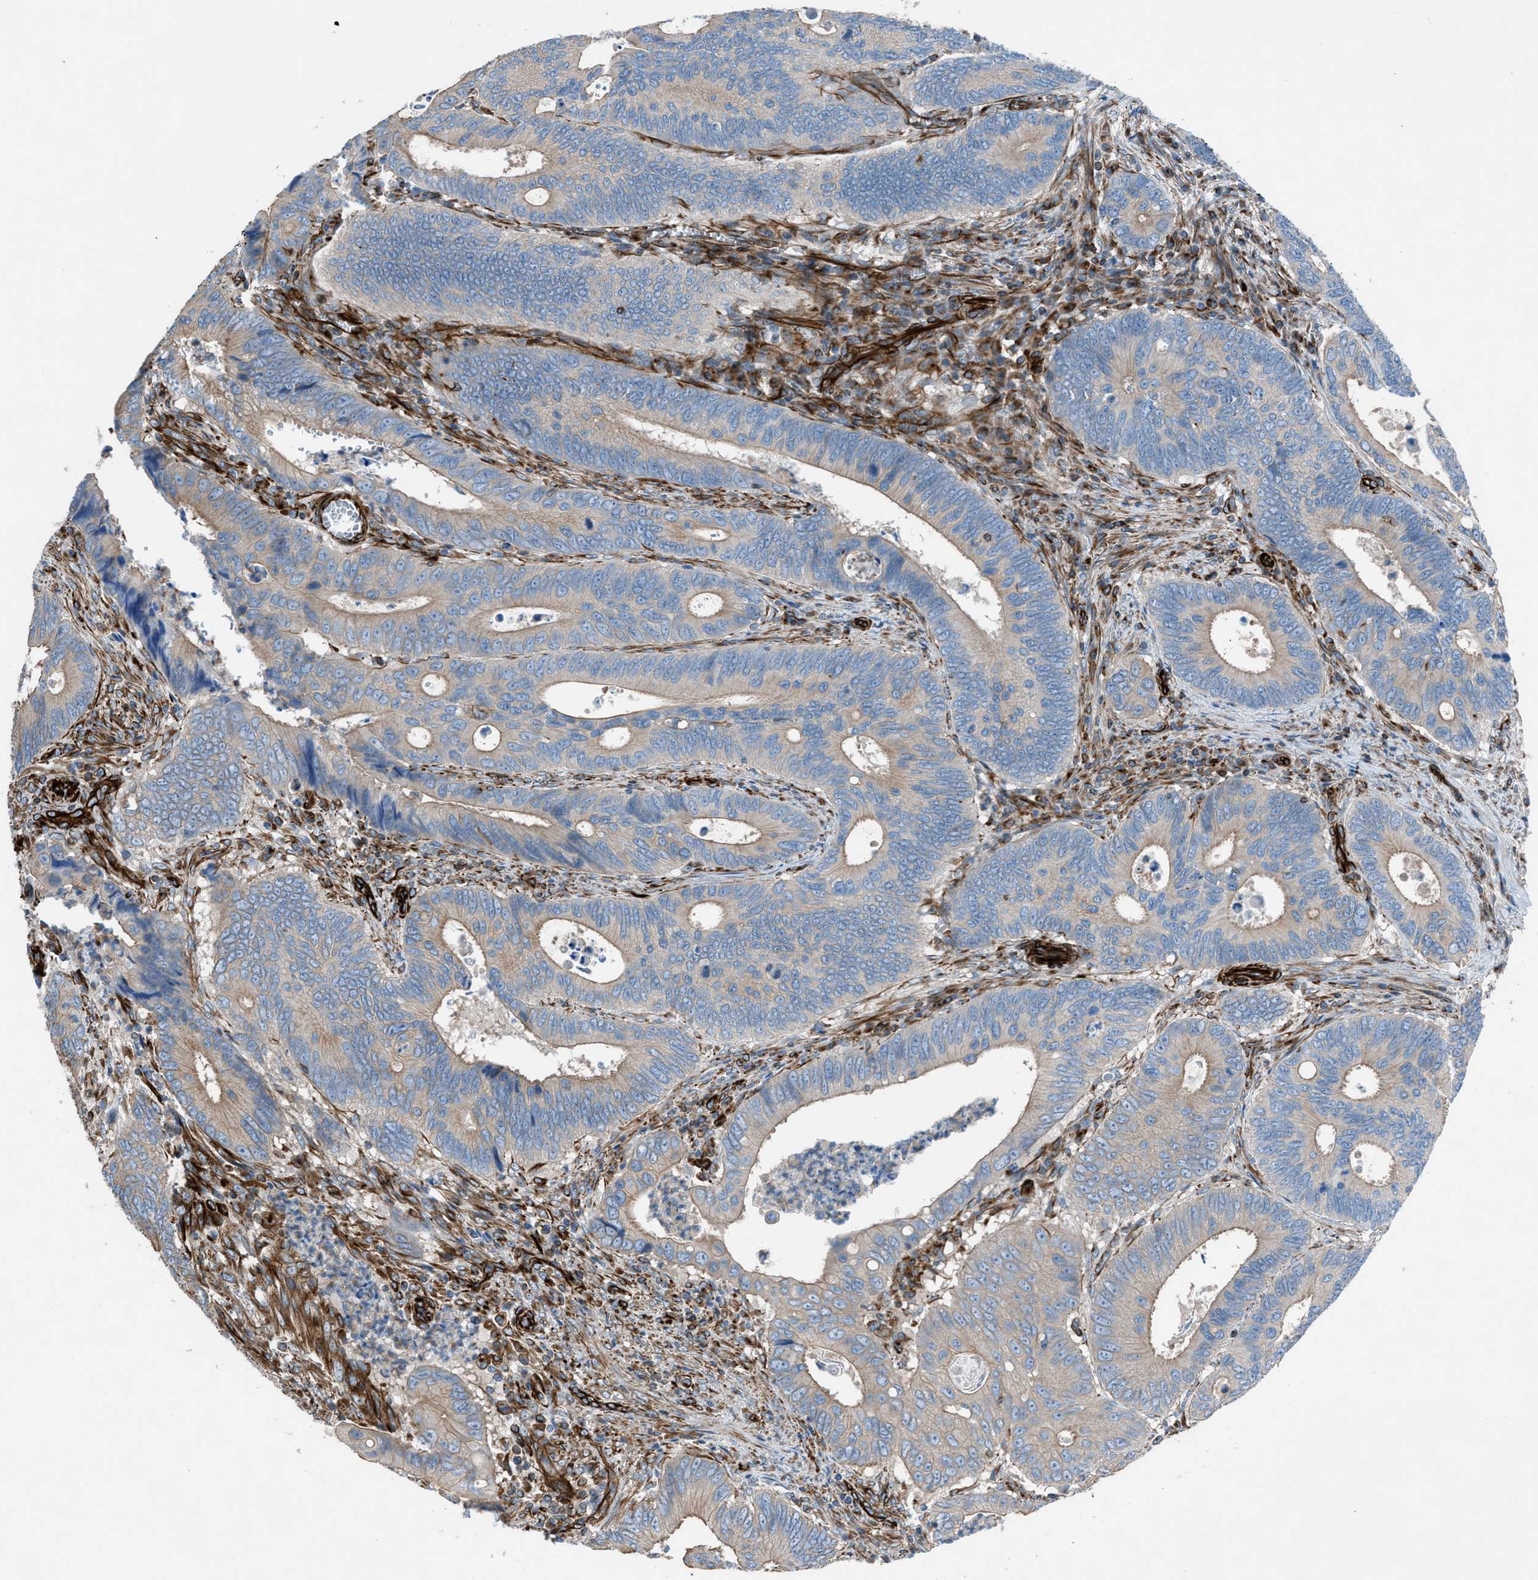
{"staining": {"intensity": "weak", "quantity": ">75%", "location": "cytoplasmic/membranous"}, "tissue": "colorectal cancer", "cell_type": "Tumor cells", "image_type": "cancer", "snomed": [{"axis": "morphology", "description": "Inflammation, NOS"}, {"axis": "morphology", "description": "Adenocarcinoma, NOS"}, {"axis": "topography", "description": "Colon"}], "caption": "Protein expression analysis of colorectal cancer (adenocarcinoma) displays weak cytoplasmic/membranous positivity in about >75% of tumor cells.", "gene": "CABP7", "patient": {"sex": "male", "age": 72}}